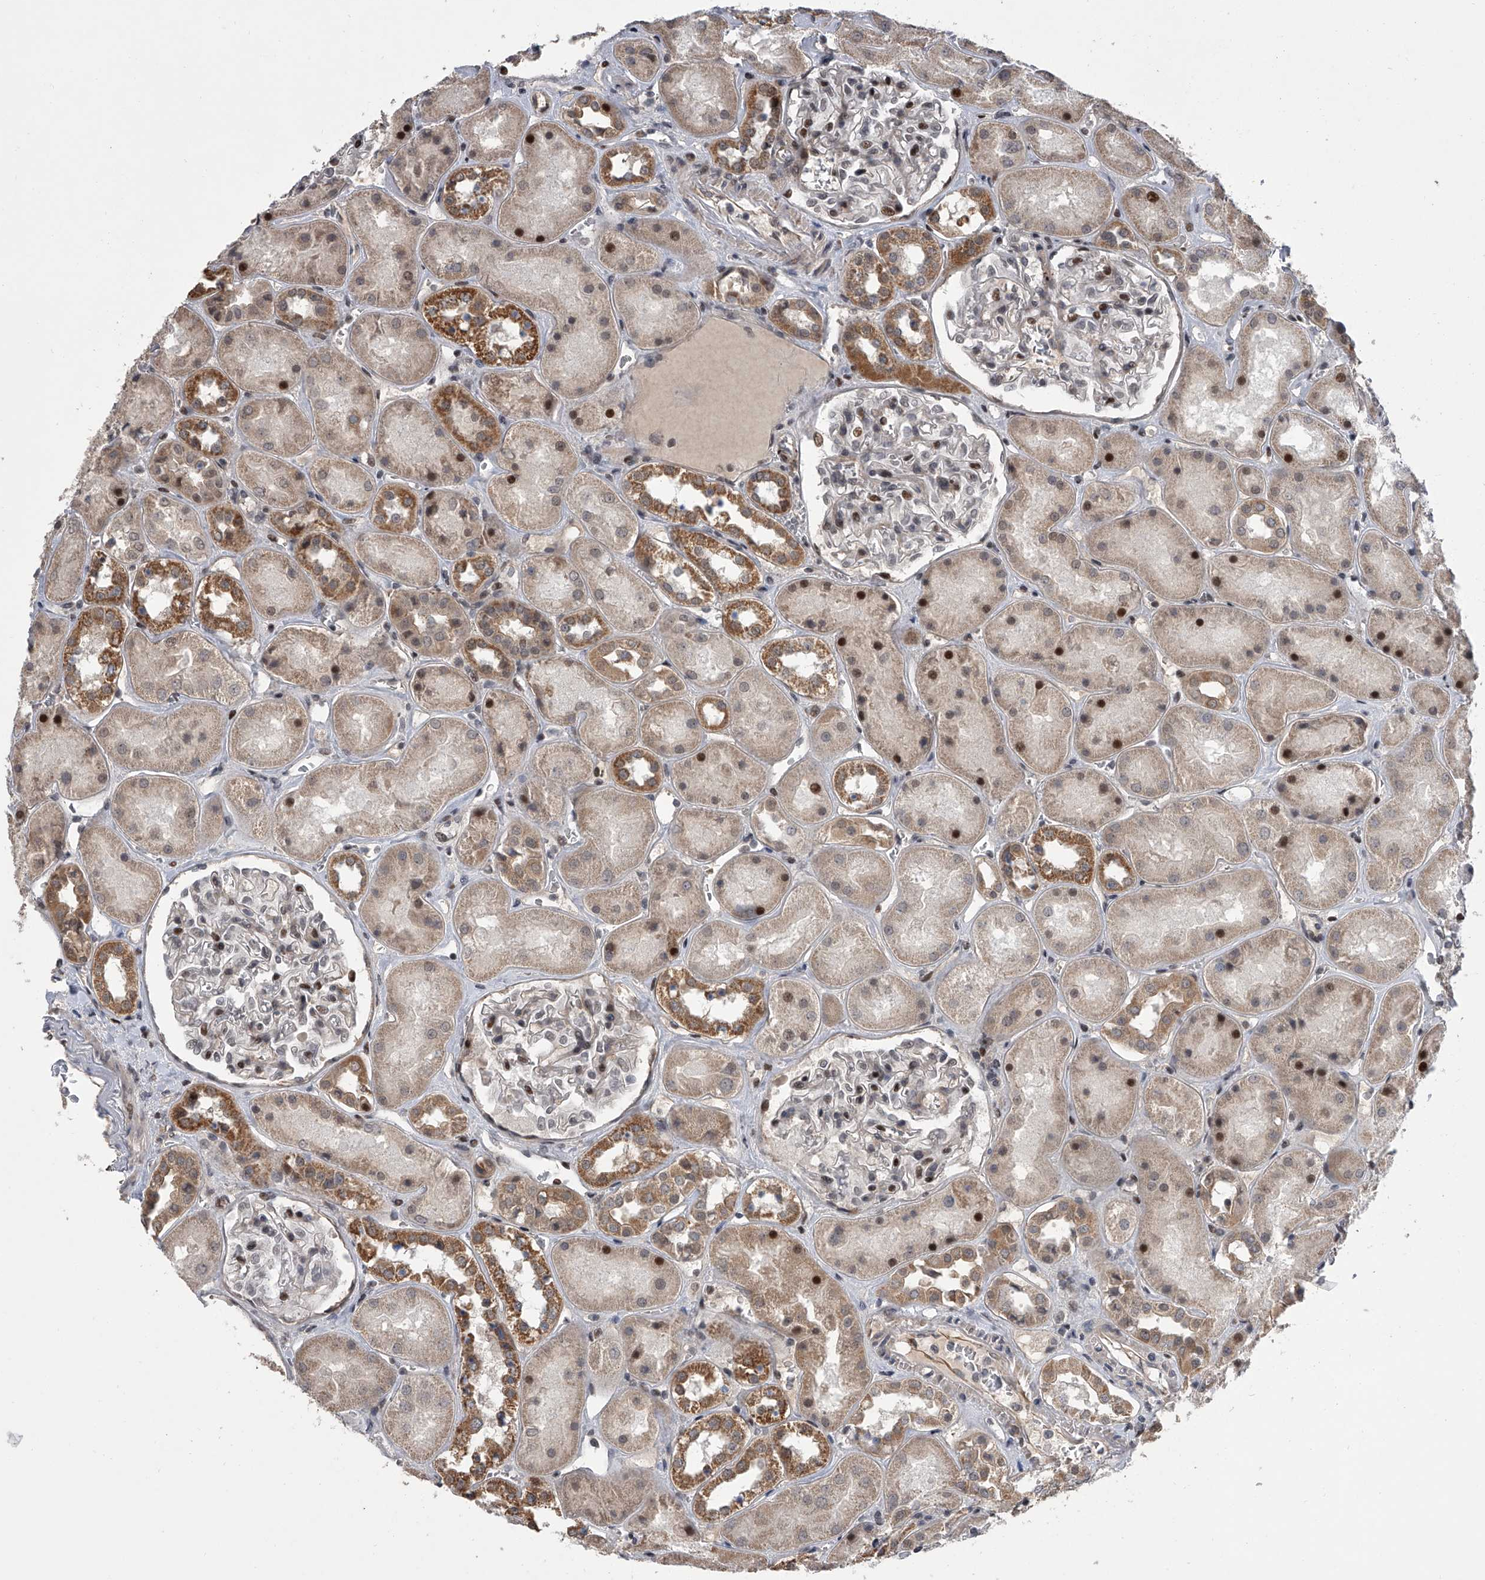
{"staining": {"intensity": "moderate", "quantity": "25%-75%", "location": "nuclear"}, "tissue": "kidney", "cell_type": "Cells in glomeruli", "image_type": "normal", "snomed": [{"axis": "morphology", "description": "Normal tissue, NOS"}, {"axis": "topography", "description": "Kidney"}], "caption": "Unremarkable kidney exhibits moderate nuclear positivity in approximately 25%-75% of cells in glomeruli, visualized by immunohistochemistry. (Brightfield microscopy of DAB IHC at high magnification).", "gene": "ZNF426", "patient": {"sex": "male", "age": 70}}